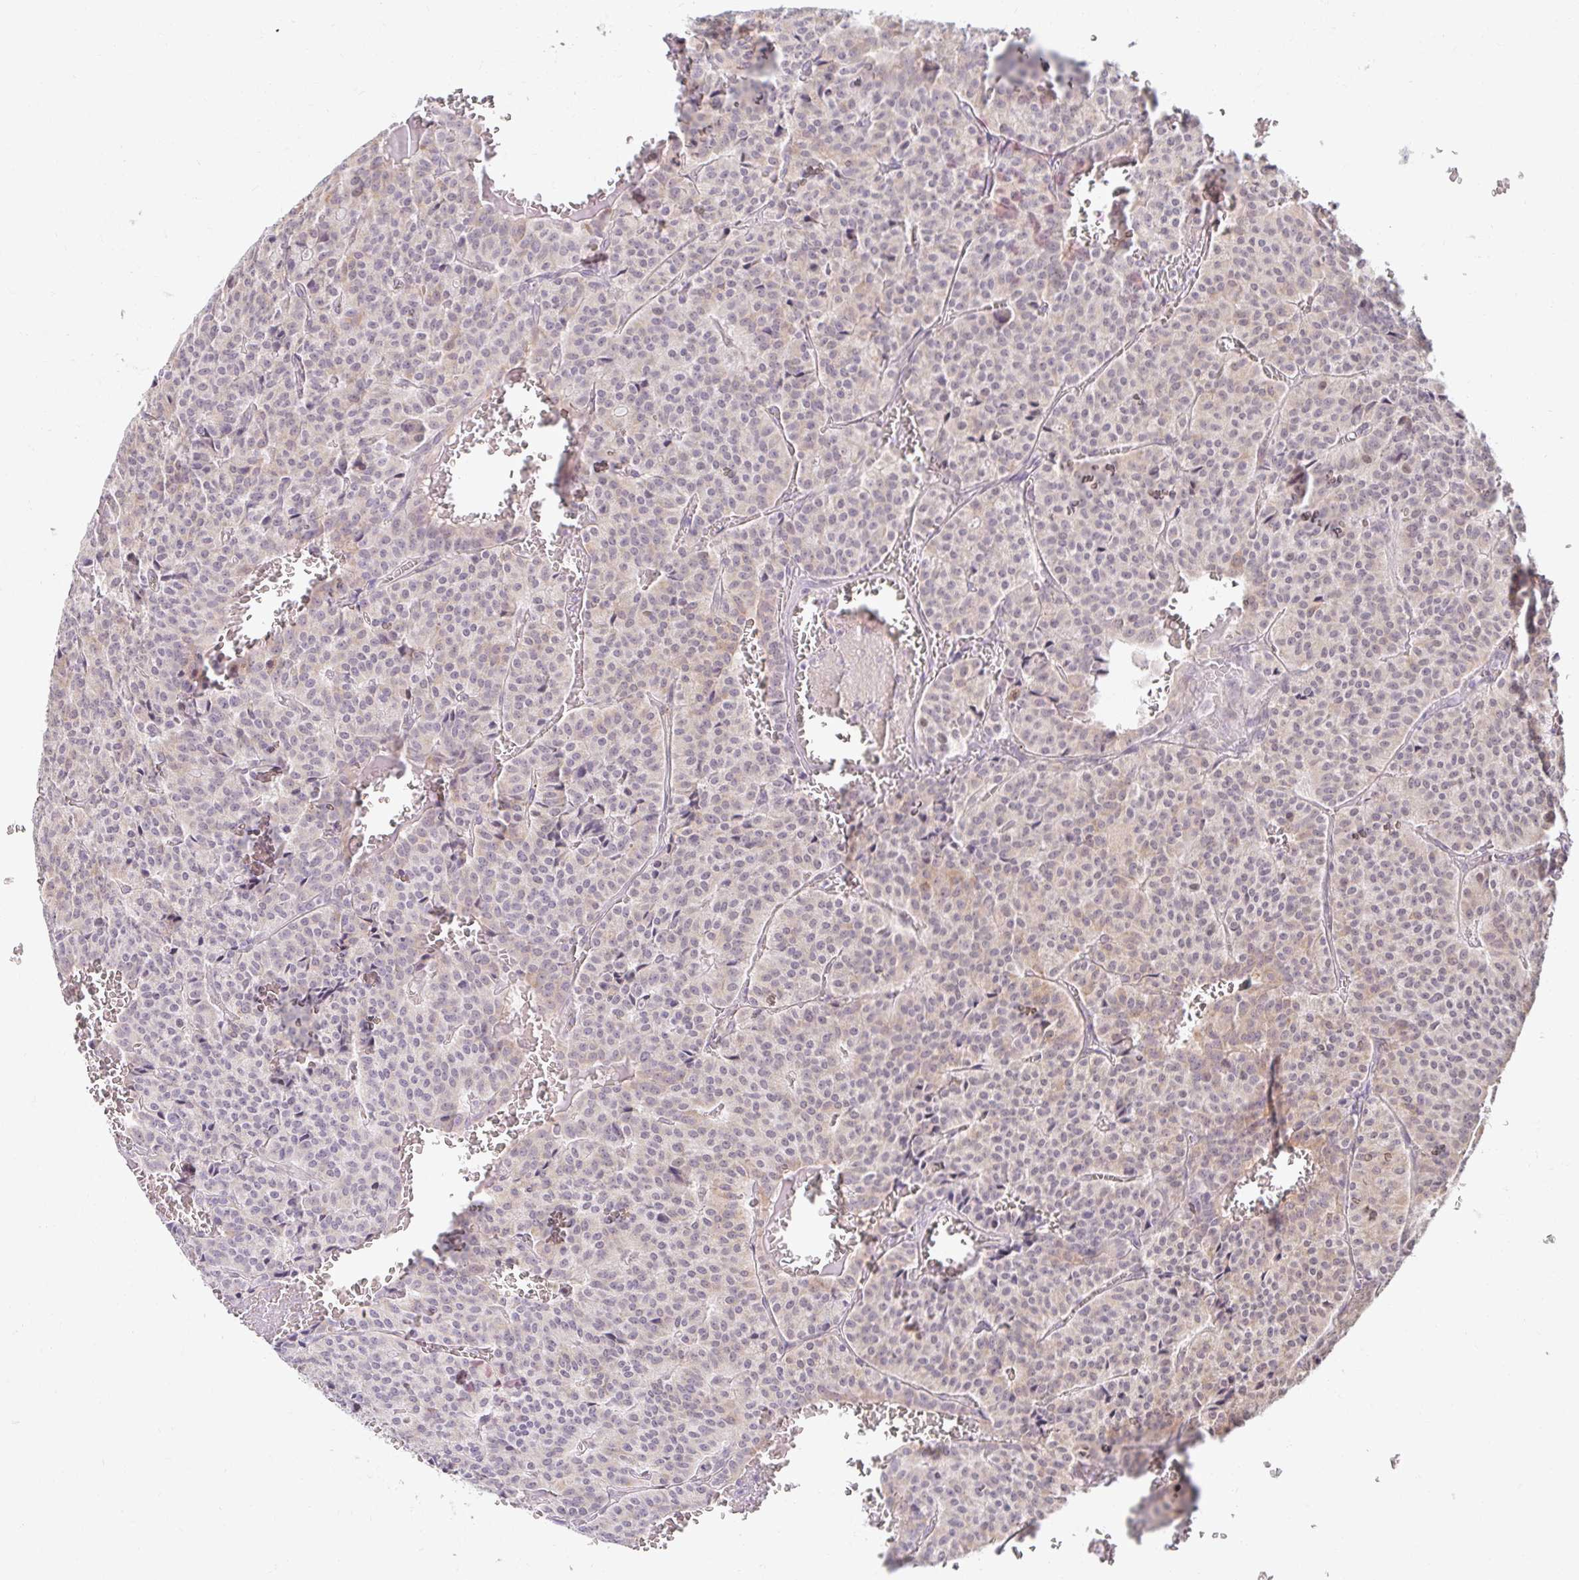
{"staining": {"intensity": "weak", "quantity": "<25%", "location": "cytoplasmic/membranous"}, "tissue": "carcinoid", "cell_type": "Tumor cells", "image_type": "cancer", "snomed": [{"axis": "morphology", "description": "Carcinoid, malignant, NOS"}, {"axis": "topography", "description": "Lung"}], "caption": "IHC histopathology image of neoplastic tissue: human malignant carcinoid stained with DAB (3,3'-diaminobenzidine) reveals no significant protein staining in tumor cells.", "gene": "DDN", "patient": {"sex": "male", "age": 70}}